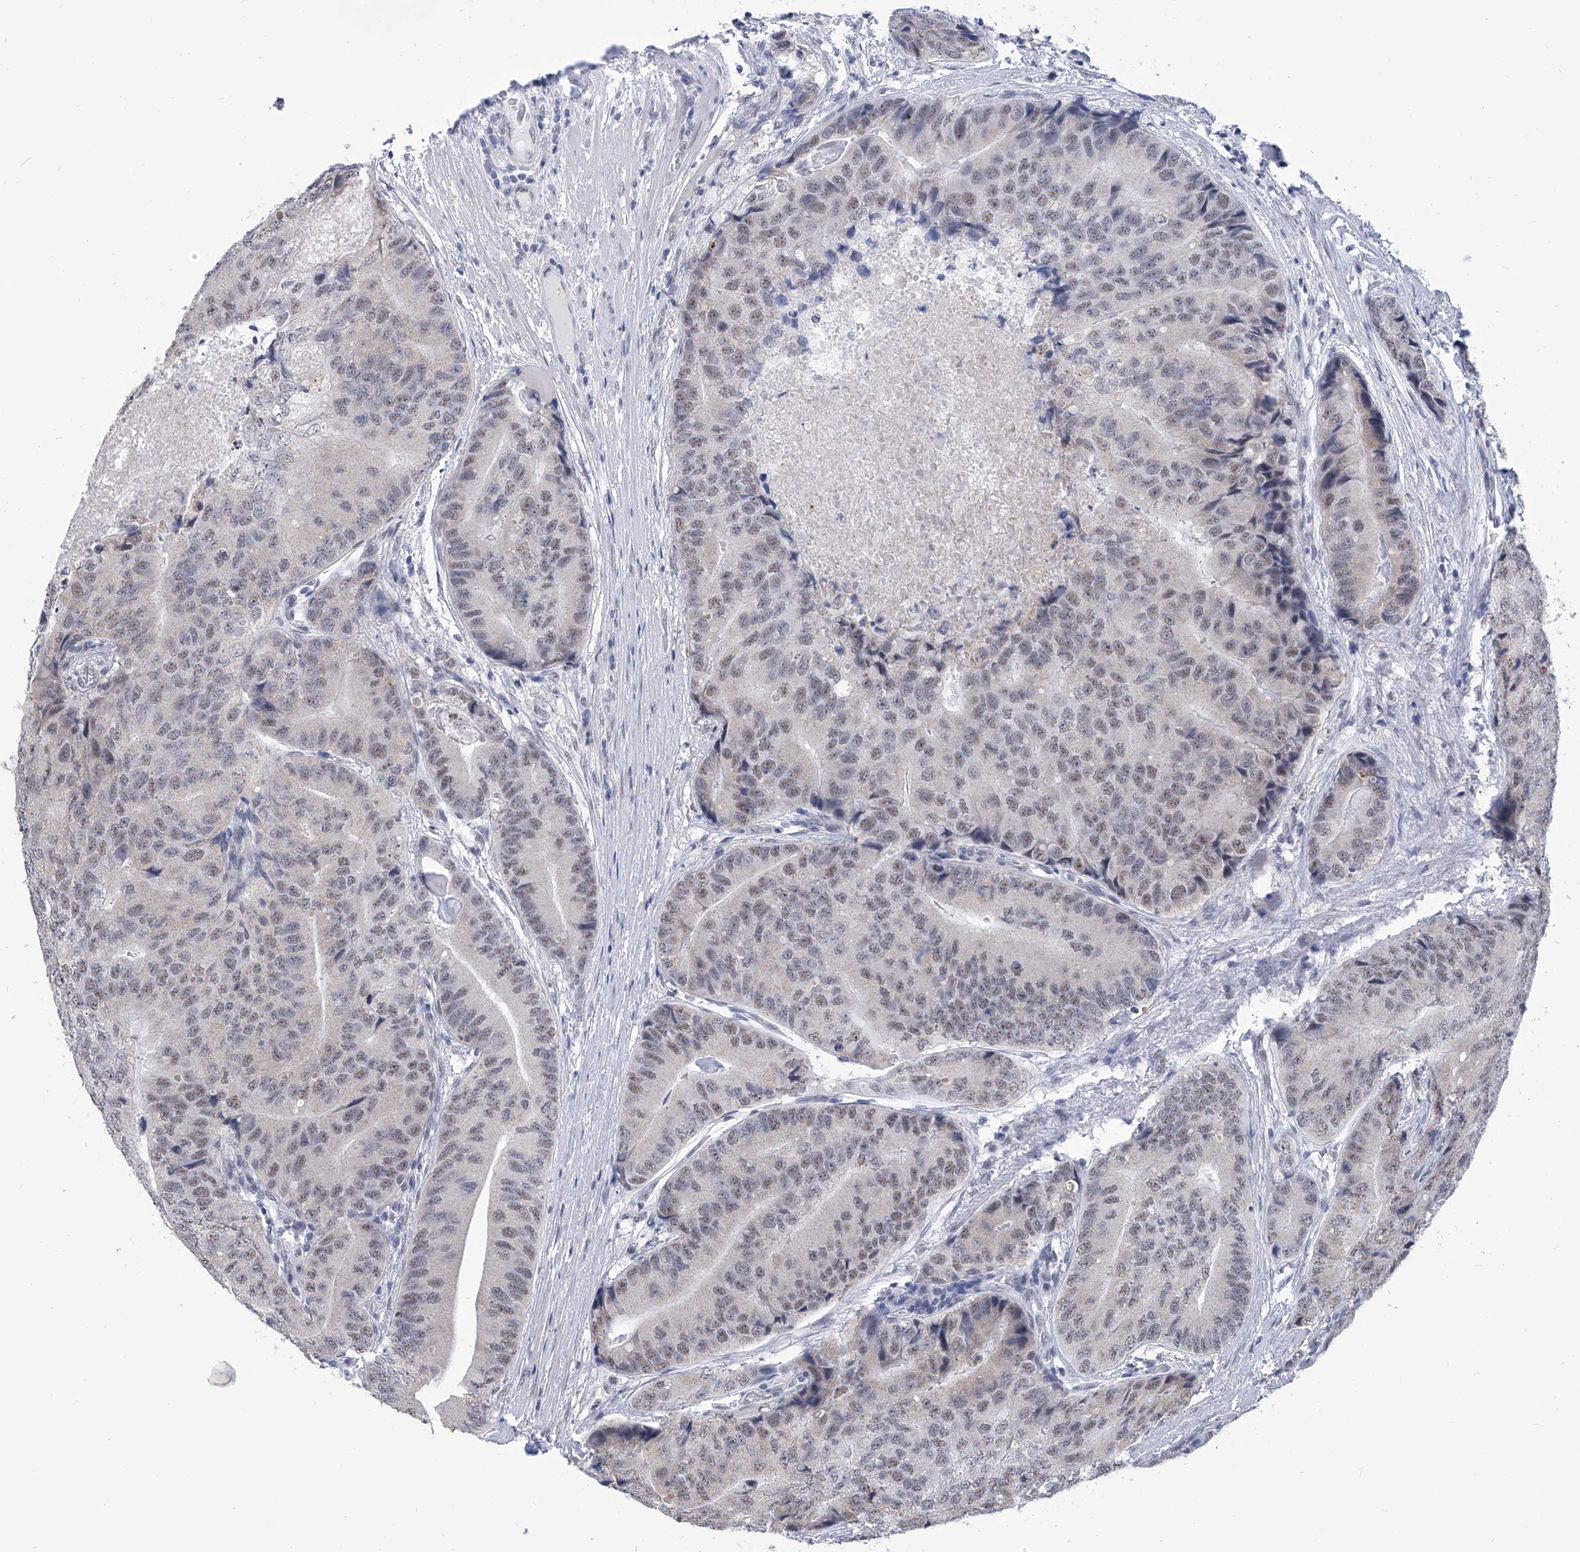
{"staining": {"intensity": "weak", "quantity": ">75%", "location": "nuclear"}, "tissue": "prostate cancer", "cell_type": "Tumor cells", "image_type": "cancer", "snomed": [{"axis": "morphology", "description": "Adenocarcinoma, High grade"}, {"axis": "topography", "description": "Prostate"}], "caption": "Weak nuclear positivity for a protein is identified in approximately >75% of tumor cells of prostate cancer (adenocarcinoma (high-grade)) using IHC.", "gene": "SART1", "patient": {"sex": "male", "age": 70}}